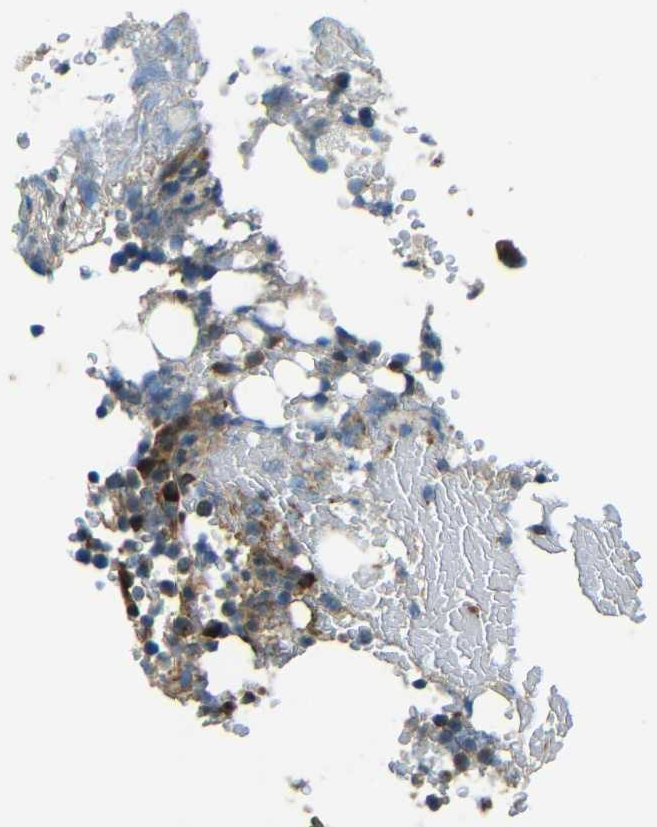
{"staining": {"intensity": "moderate", "quantity": ">75%", "location": "cytoplasmic/membranous"}, "tissue": "bone marrow", "cell_type": "Hematopoietic cells", "image_type": "normal", "snomed": [{"axis": "morphology", "description": "Normal tissue, NOS"}, {"axis": "topography", "description": "Bone marrow"}], "caption": "Human bone marrow stained with a brown dye demonstrates moderate cytoplasmic/membranous positive positivity in about >75% of hematopoietic cells.", "gene": "VAPB", "patient": {"sex": "female", "age": 66}}